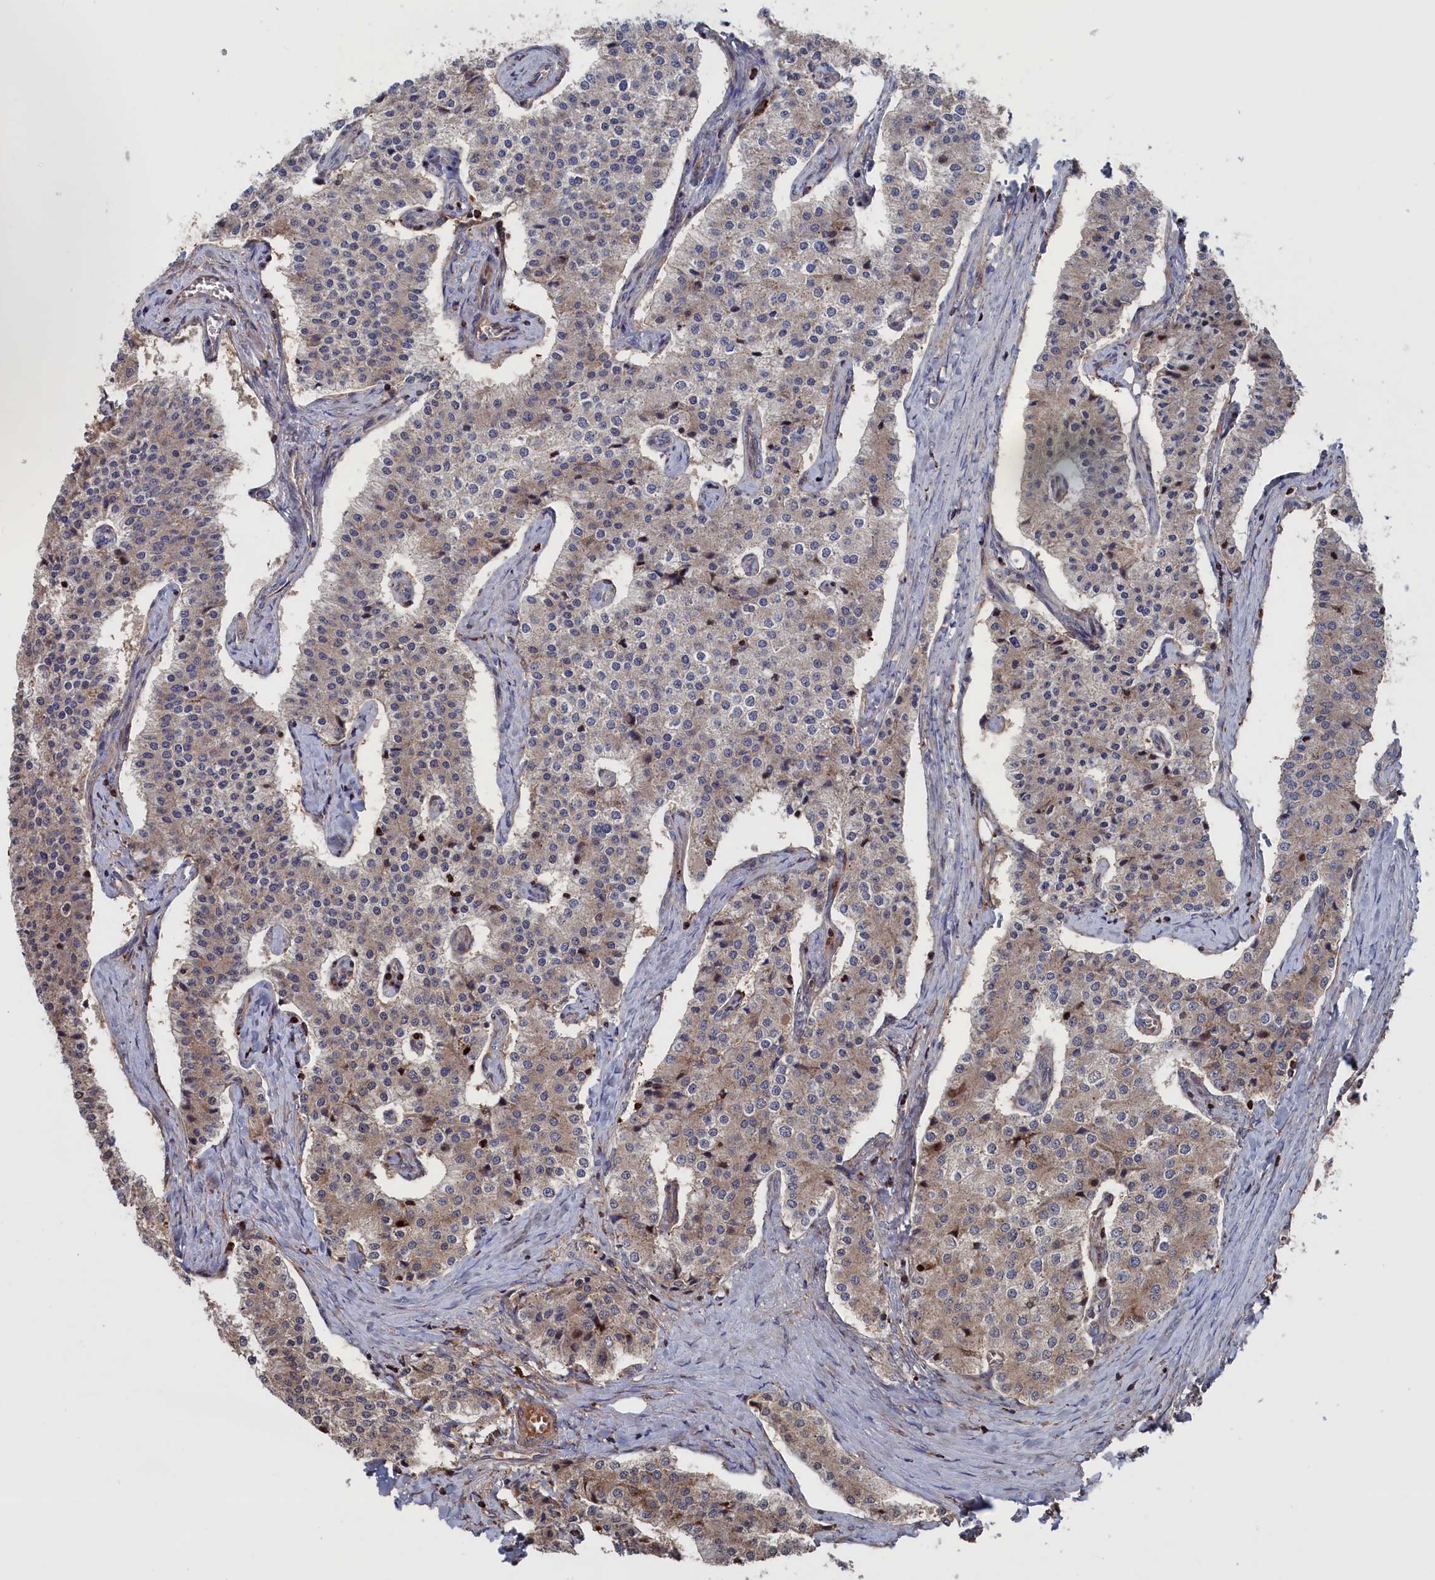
{"staining": {"intensity": "weak", "quantity": "25%-75%", "location": "cytoplasmic/membranous"}, "tissue": "carcinoid", "cell_type": "Tumor cells", "image_type": "cancer", "snomed": [{"axis": "morphology", "description": "Carcinoid, malignant, NOS"}, {"axis": "topography", "description": "Colon"}], "caption": "Weak cytoplasmic/membranous protein expression is identified in approximately 25%-75% of tumor cells in carcinoid.", "gene": "PLA2G15", "patient": {"sex": "female", "age": 52}}